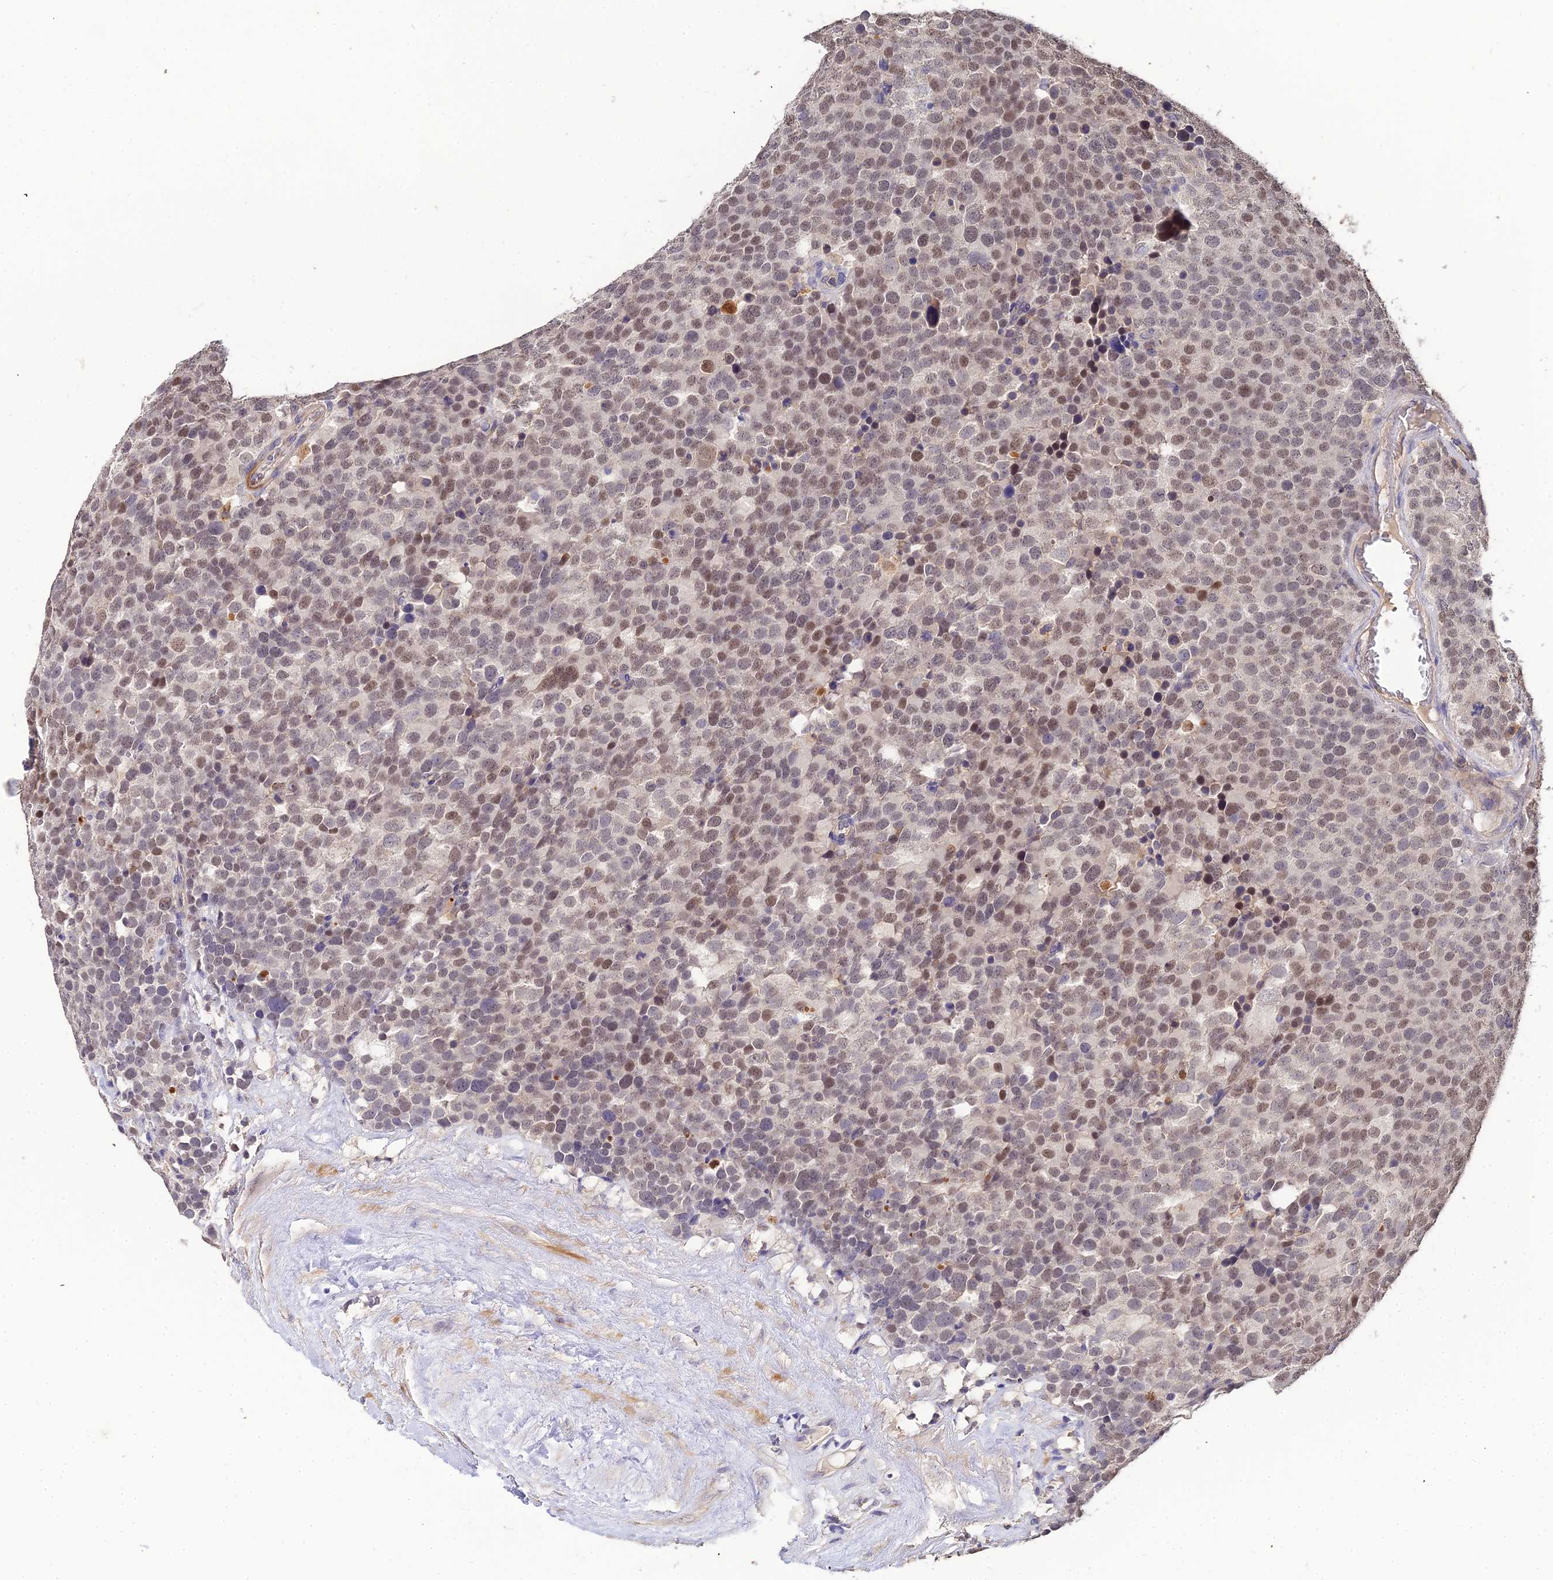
{"staining": {"intensity": "moderate", "quantity": ">75%", "location": "nuclear"}, "tissue": "testis cancer", "cell_type": "Tumor cells", "image_type": "cancer", "snomed": [{"axis": "morphology", "description": "Seminoma, NOS"}, {"axis": "topography", "description": "Testis"}], "caption": "Tumor cells show medium levels of moderate nuclear staining in approximately >75% of cells in human testis cancer.", "gene": "LSM5", "patient": {"sex": "male", "age": 71}}